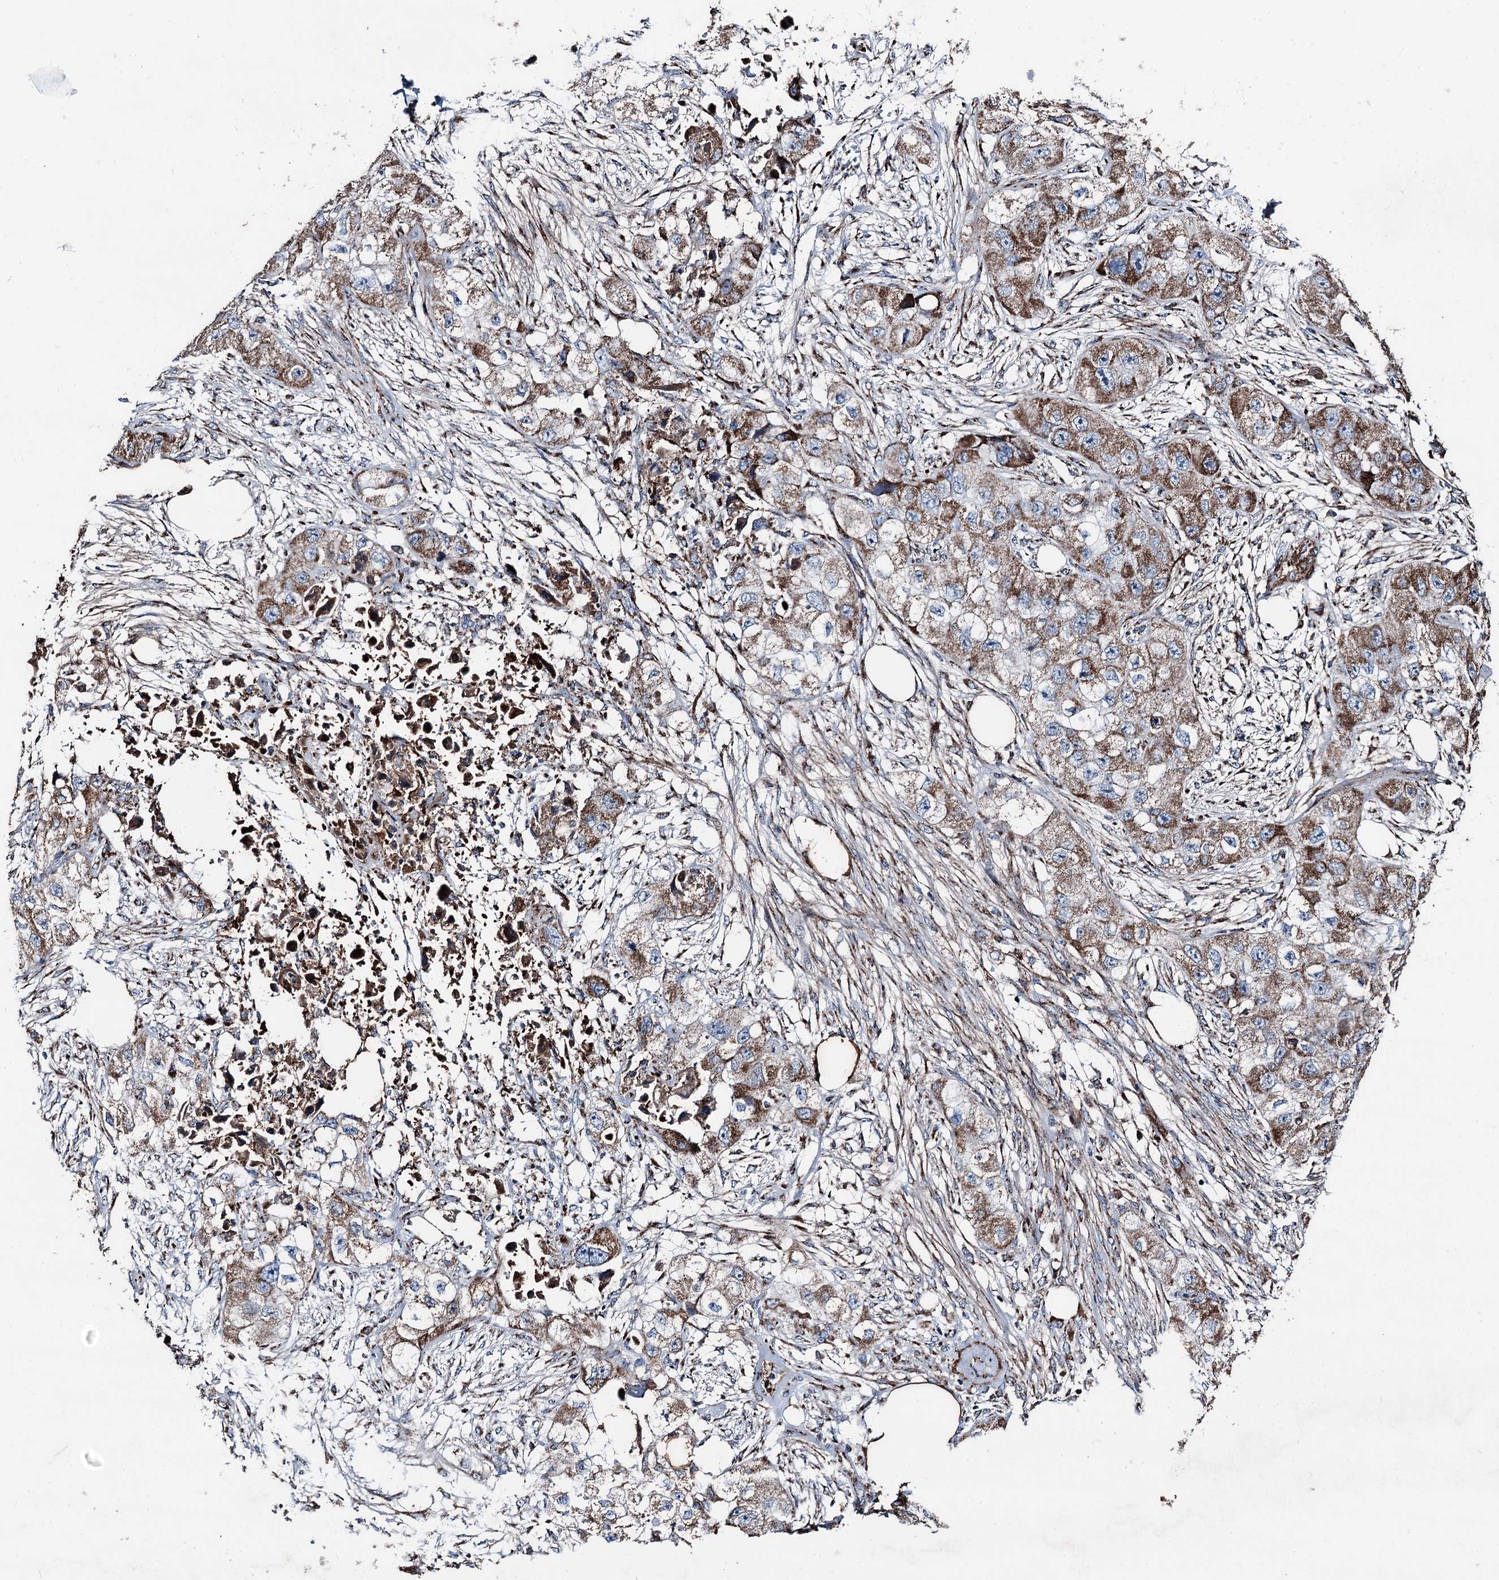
{"staining": {"intensity": "moderate", "quantity": ">75%", "location": "cytoplasmic/membranous"}, "tissue": "skin cancer", "cell_type": "Tumor cells", "image_type": "cancer", "snomed": [{"axis": "morphology", "description": "Squamous cell carcinoma, NOS"}, {"axis": "topography", "description": "Skin"}, {"axis": "topography", "description": "Subcutis"}], "caption": "The immunohistochemical stain labels moderate cytoplasmic/membranous positivity in tumor cells of skin cancer tissue.", "gene": "DDIAS", "patient": {"sex": "male", "age": 73}}